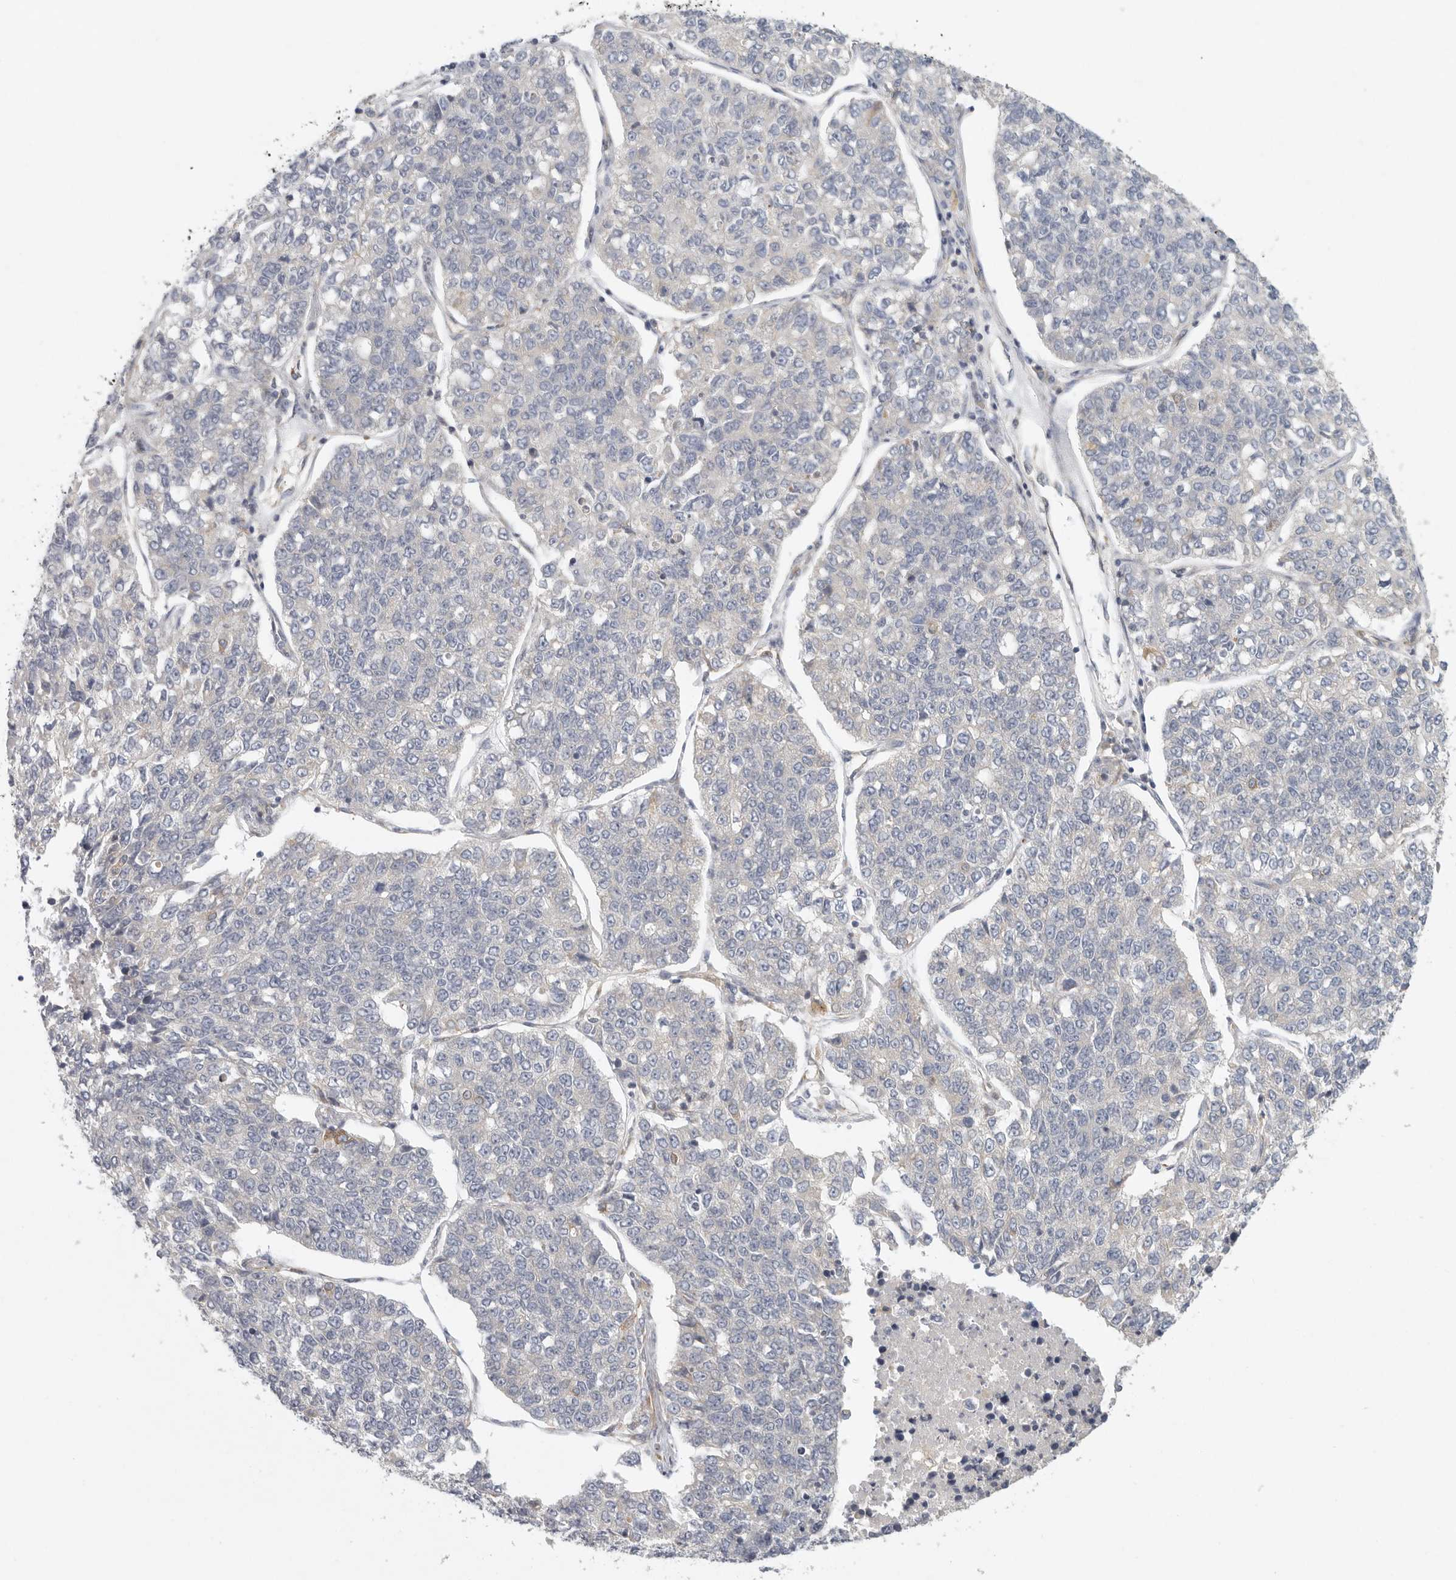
{"staining": {"intensity": "negative", "quantity": "none", "location": "none"}, "tissue": "lung cancer", "cell_type": "Tumor cells", "image_type": "cancer", "snomed": [{"axis": "morphology", "description": "Adenocarcinoma, NOS"}, {"axis": "topography", "description": "Lung"}], "caption": "Adenocarcinoma (lung) stained for a protein using immunohistochemistry exhibits no positivity tumor cells.", "gene": "BCAP29", "patient": {"sex": "male", "age": 49}}